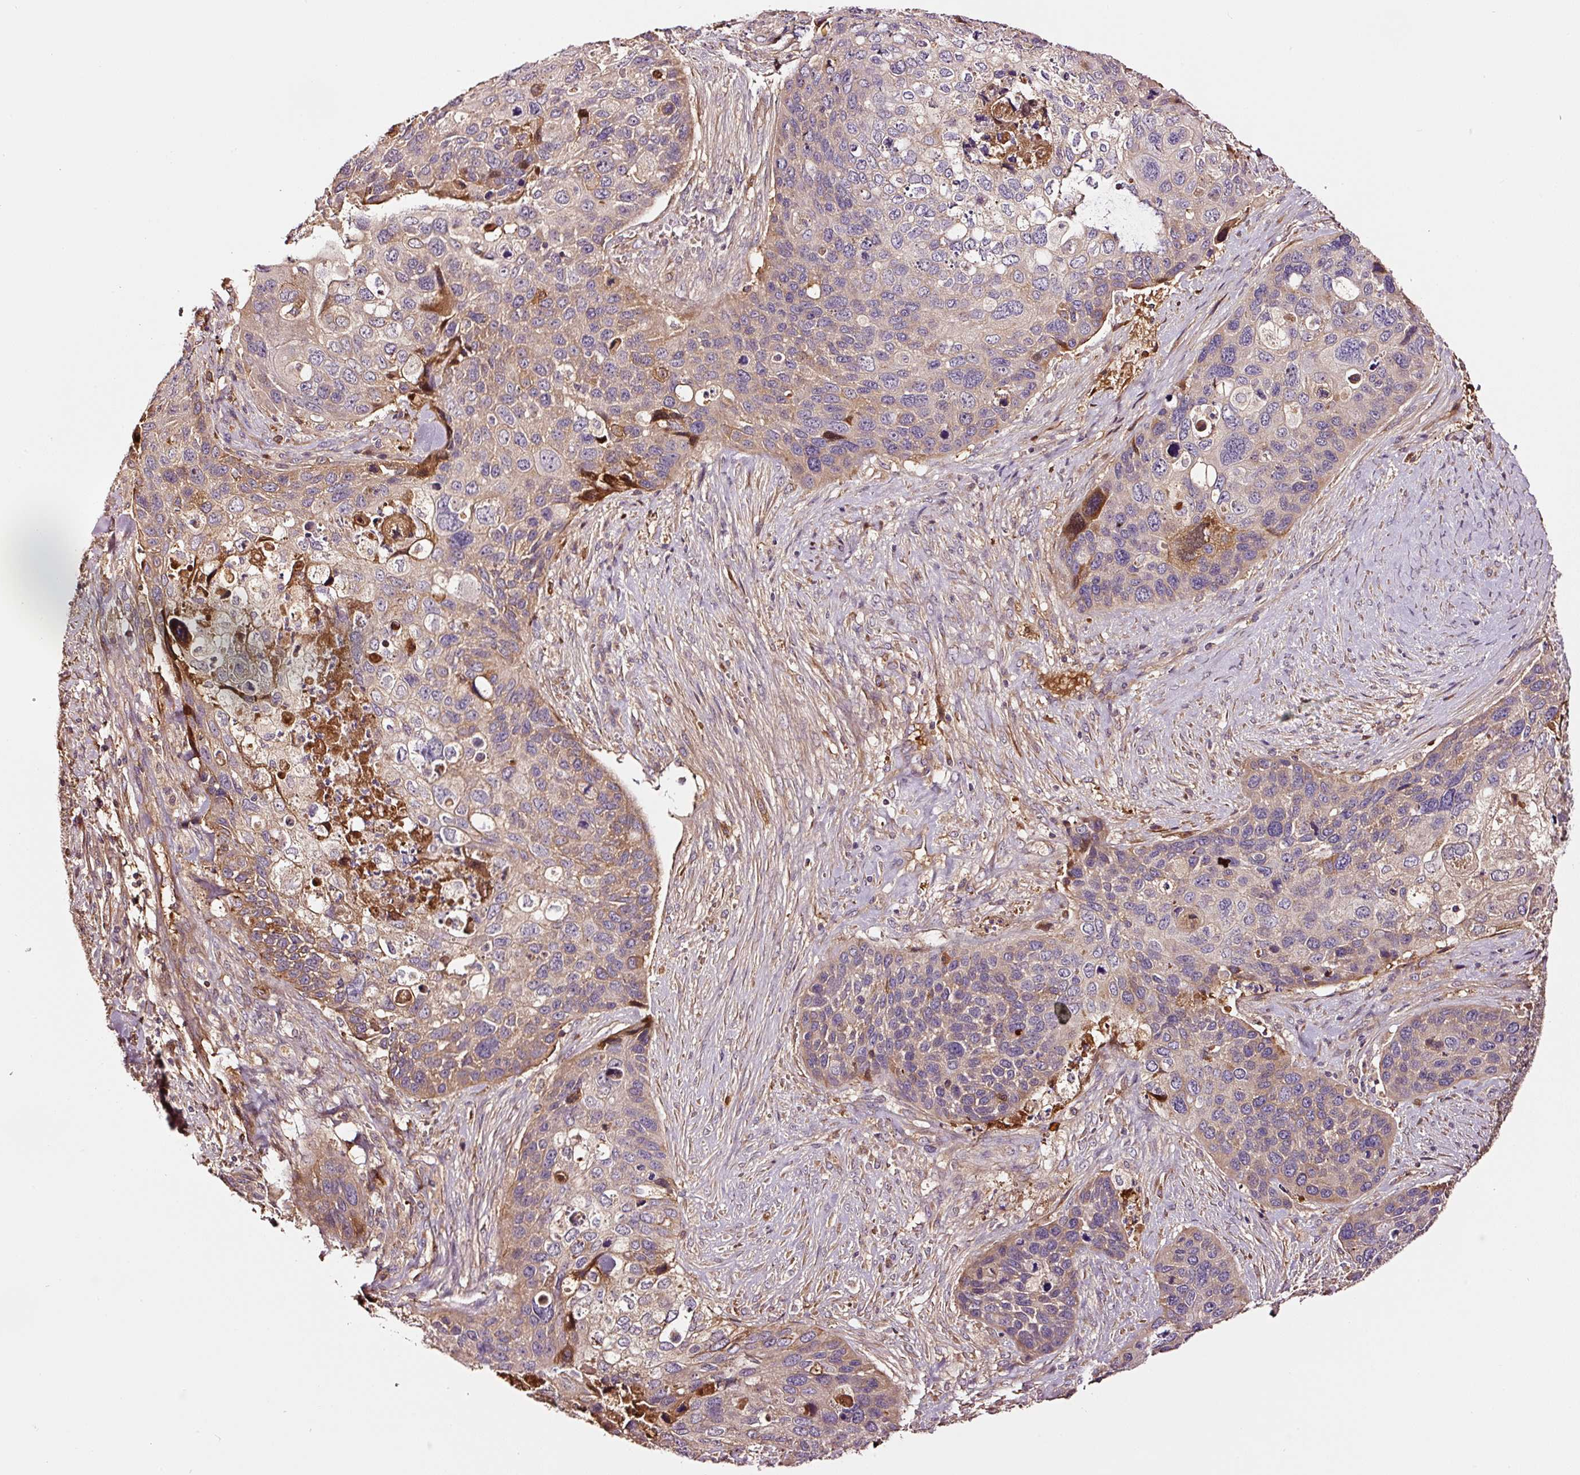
{"staining": {"intensity": "moderate", "quantity": "<25%", "location": "cytoplasmic/membranous"}, "tissue": "skin cancer", "cell_type": "Tumor cells", "image_type": "cancer", "snomed": [{"axis": "morphology", "description": "Basal cell carcinoma"}, {"axis": "topography", "description": "Skin"}], "caption": "Immunohistochemical staining of human skin cancer (basal cell carcinoma) shows low levels of moderate cytoplasmic/membranous positivity in approximately <25% of tumor cells. The protein of interest is stained brown, and the nuclei are stained in blue (DAB (3,3'-diaminobenzidine) IHC with brightfield microscopy, high magnification).", "gene": "PGLYRP2", "patient": {"sex": "female", "age": 74}}